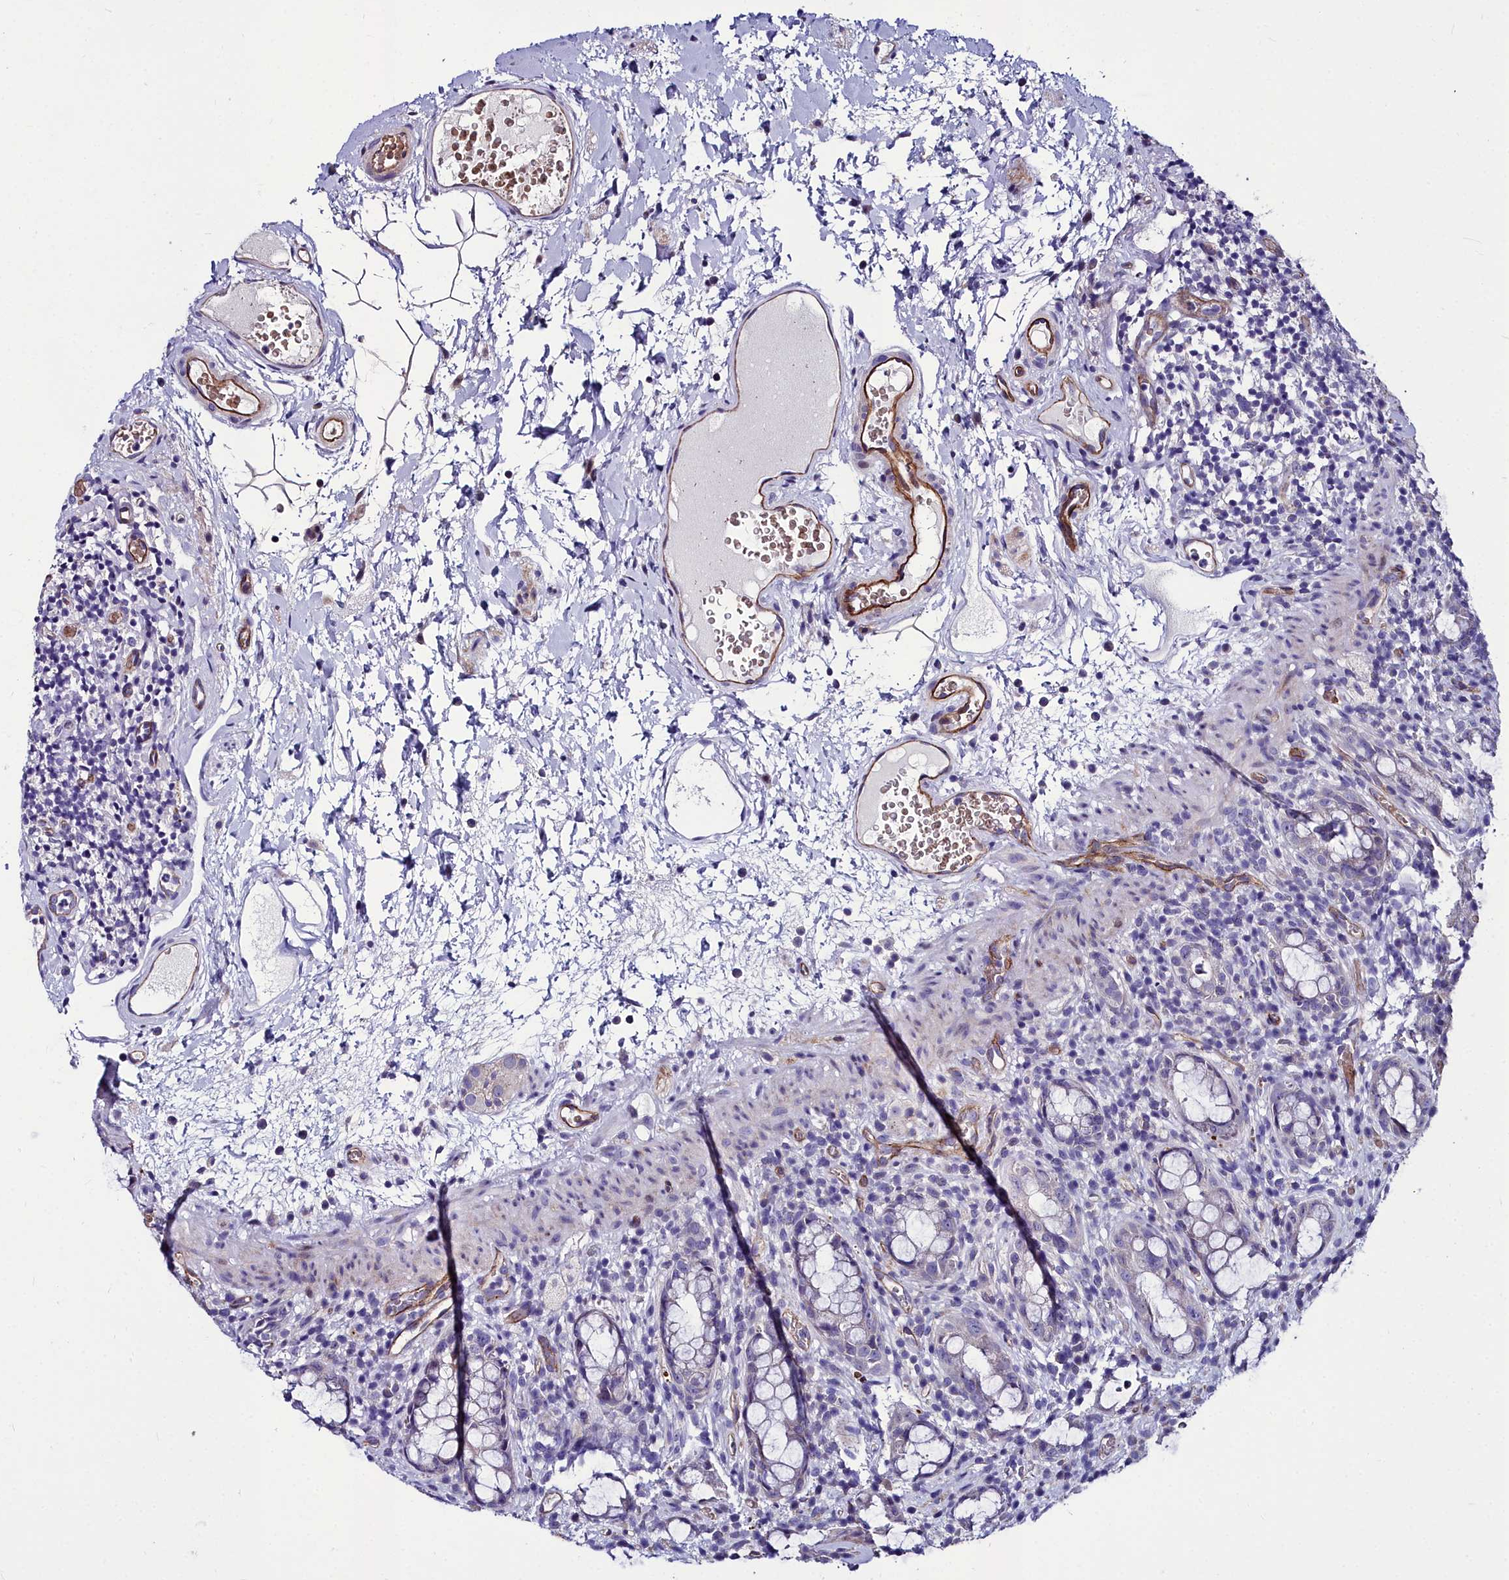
{"staining": {"intensity": "negative", "quantity": "none", "location": "none"}, "tissue": "rectum", "cell_type": "Glandular cells", "image_type": "normal", "snomed": [{"axis": "morphology", "description": "Normal tissue, NOS"}, {"axis": "topography", "description": "Rectum"}], "caption": "The histopathology image demonstrates no significant staining in glandular cells of rectum.", "gene": "CYP4F11", "patient": {"sex": "female", "age": 57}}